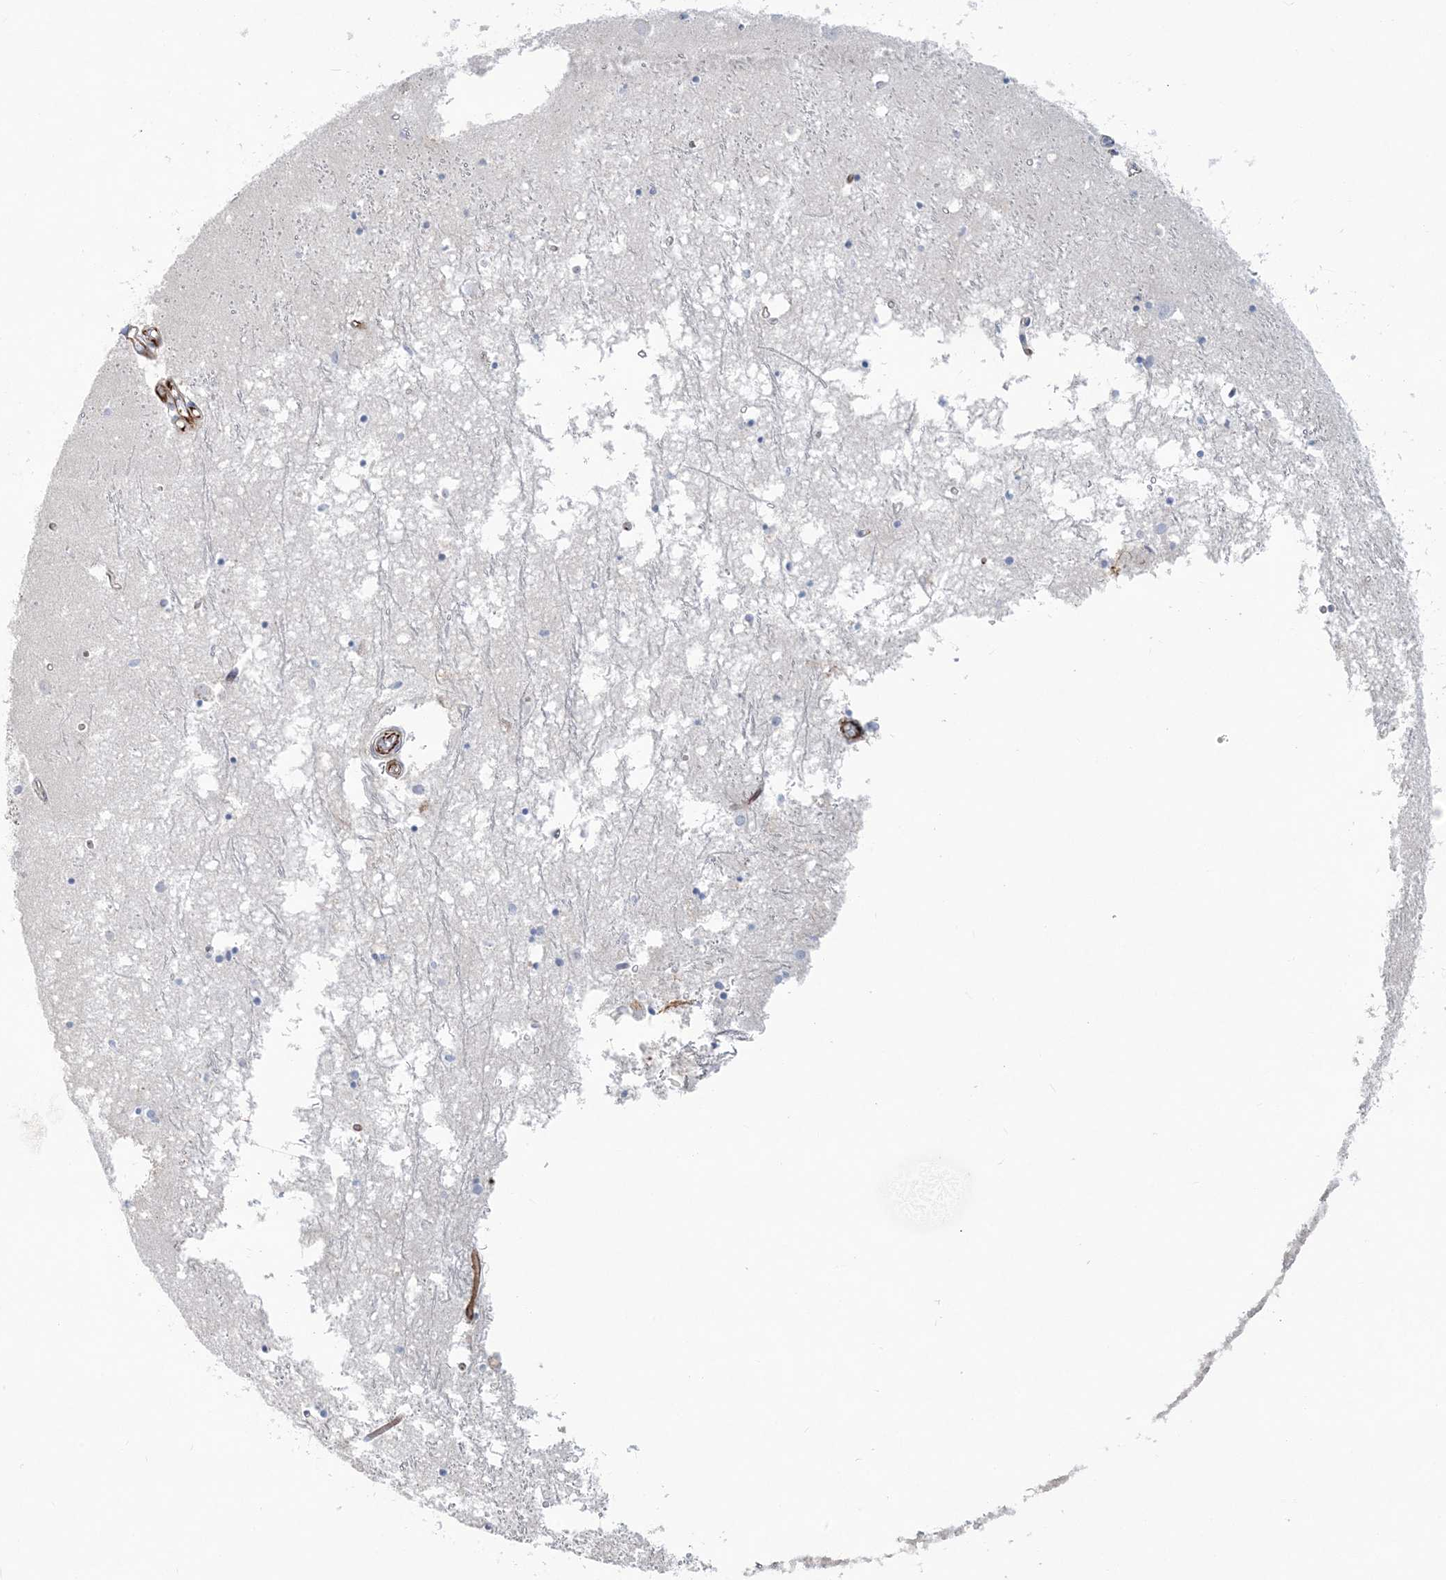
{"staining": {"intensity": "negative", "quantity": "none", "location": "none"}, "tissue": "hippocampus", "cell_type": "Glial cells", "image_type": "normal", "snomed": [{"axis": "morphology", "description": "Normal tissue, NOS"}, {"axis": "topography", "description": "Hippocampus"}], "caption": "Immunohistochemistry (IHC) micrograph of normal hippocampus: hippocampus stained with DAB (3,3'-diaminobenzidine) demonstrates no significant protein positivity in glial cells.", "gene": "PPIL6", "patient": {"sex": "male", "age": 70}}